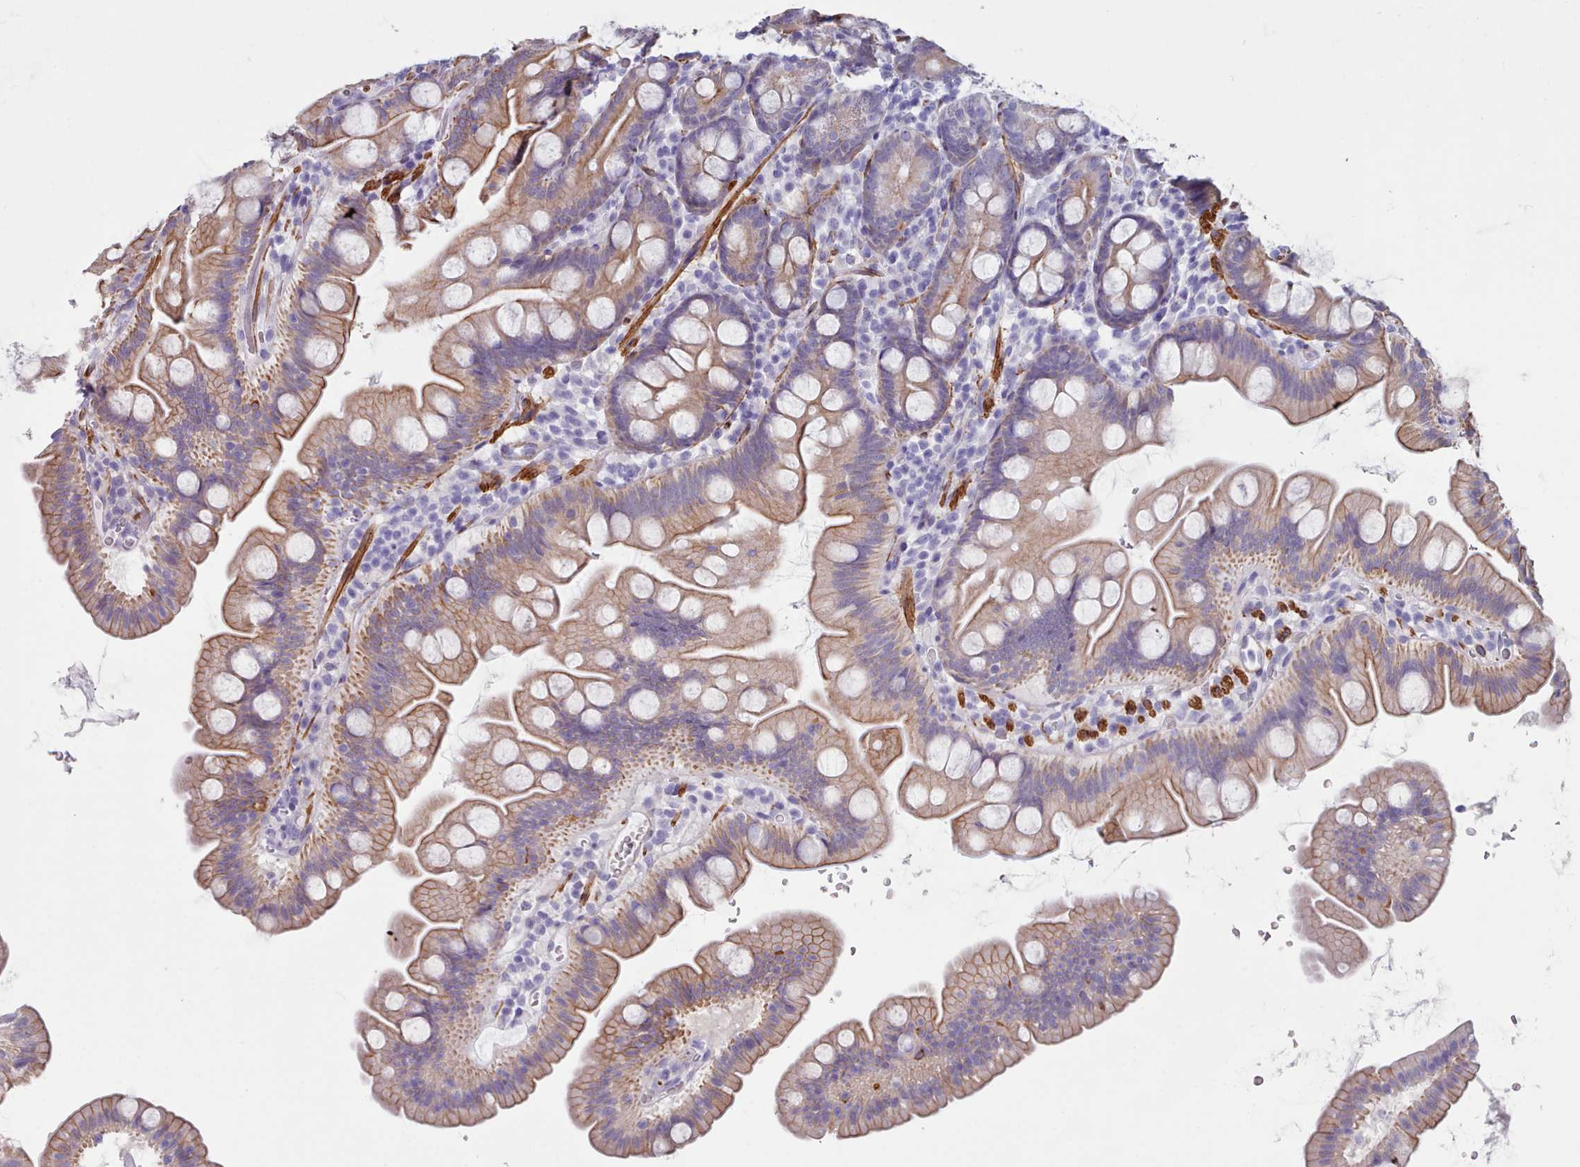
{"staining": {"intensity": "moderate", "quantity": "25%-75%", "location": "cytoplasmic/membranous"}, "tissue": "small intestine", "cell_type": "Glandular cells", "image_type": "normal", "snomed": [{"axis": "morphology", "description": "Normal tissue, NOS"}, {"axis": "topography", "description": "Small intestine"}], "caption": "Immunohistochemistry (IHC) staining of unremarkable small intestine, which demonstrates medium levels of moderate cytoplasmic/membranous positivity in approximately 25%-75% of glandular cells indicating moderate cytoplasmic/membranous protein staining. The staining was performed using DAB (brown) for protein detection and nuclei were counterstained in hematoxylin (blue).", "gene": "FPGS", "patient": {"sex": "female", "age": 68}}